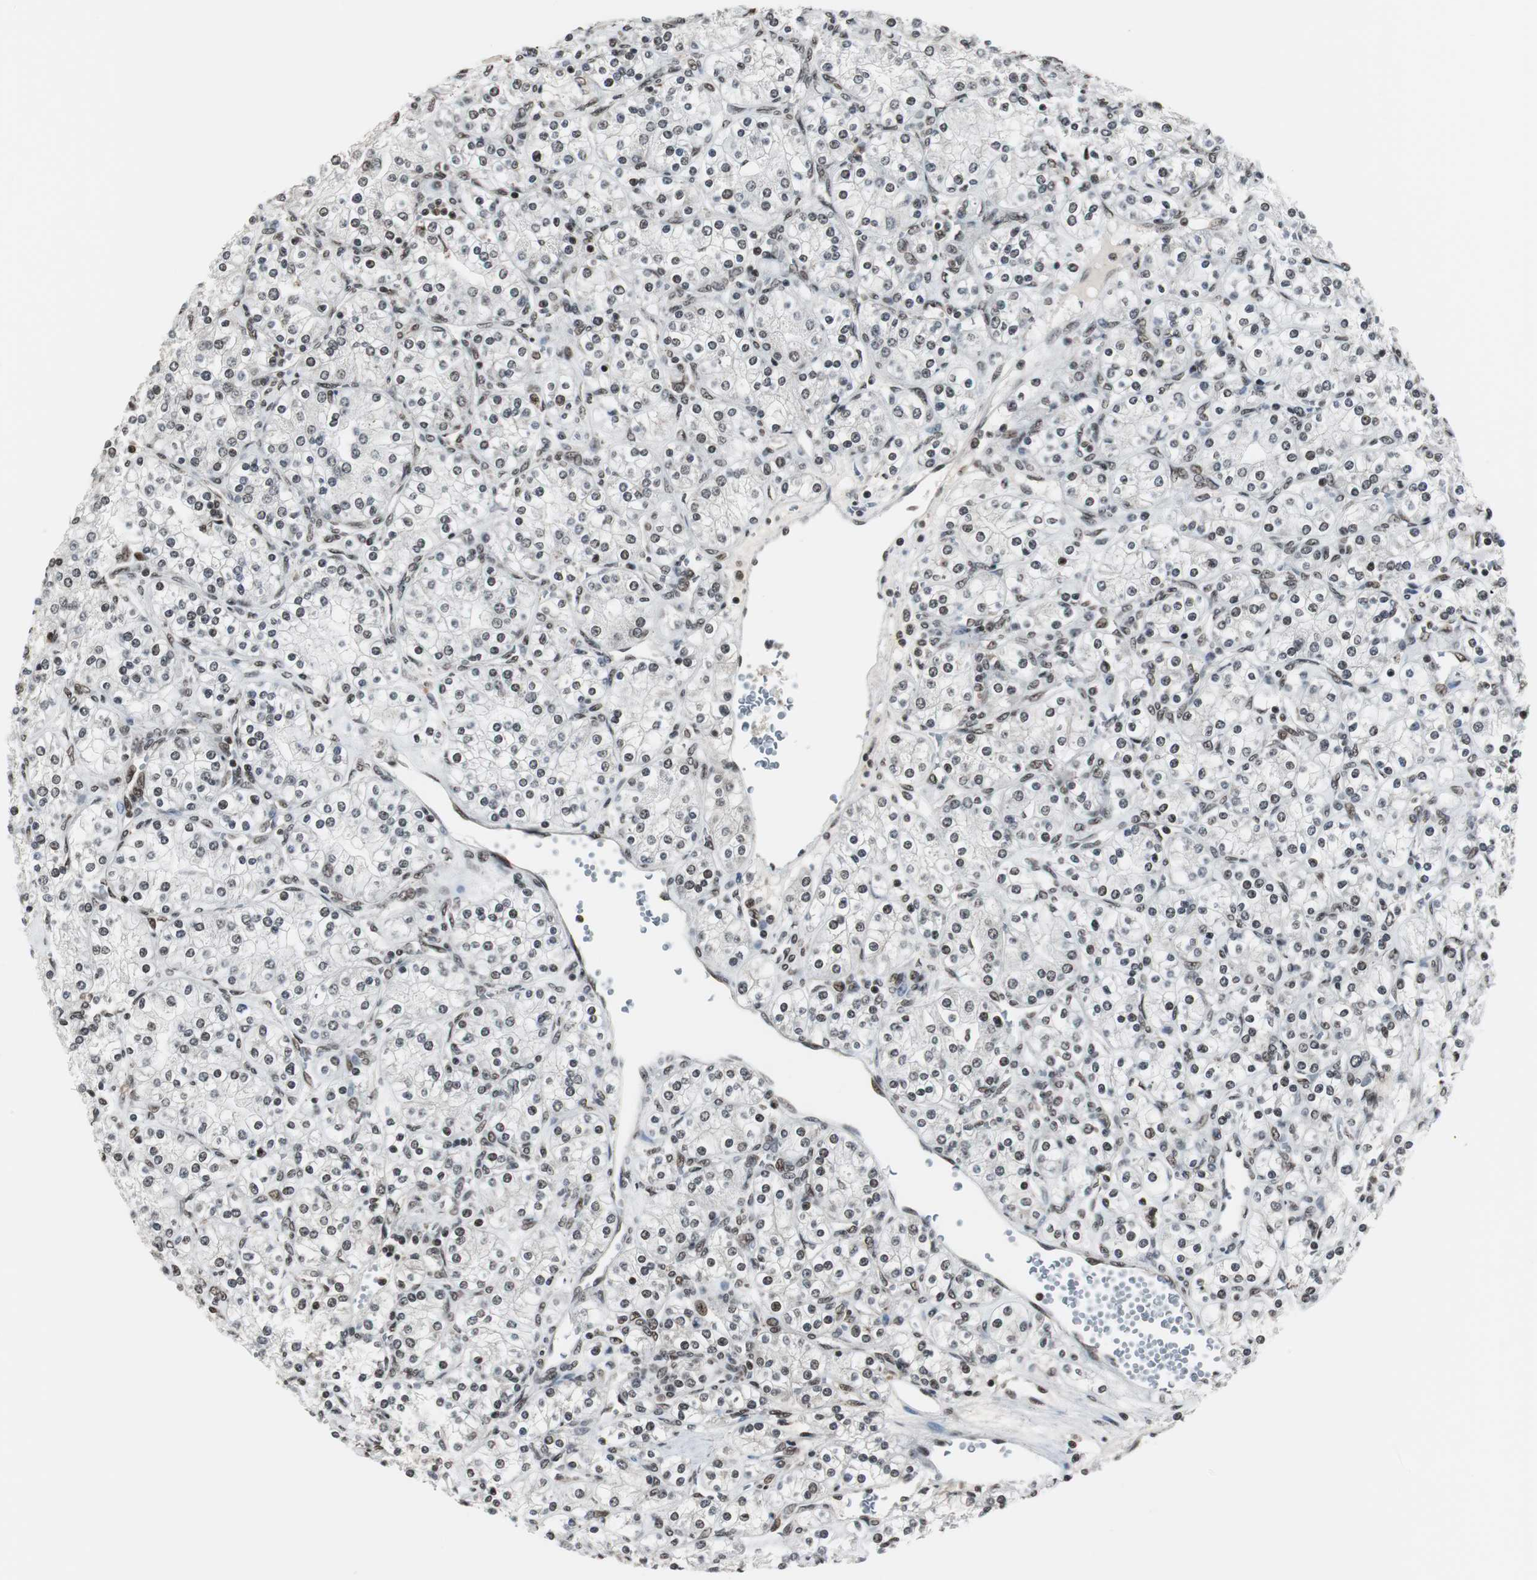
{"staining": {"intensity": "moderate", "quantity": ">75%", "location": "nuclear"}, "tissue": "renal cancer", "cell_type": "Tumor cells", "image_type": "cancer", "snomed": [{"axis": "morphology", "description": "Adenocarcinoma, NOS"}, {"axis": "topography", "description": "Kidney"}], "caption": "This is an image of immunohistochemistry staining of renal cancer (adenocarcinoma), which shows moderate expression in the nuclear of tumor cells.", "gene": "CDK9", "patient": {"sex": "male", "age": 77}}